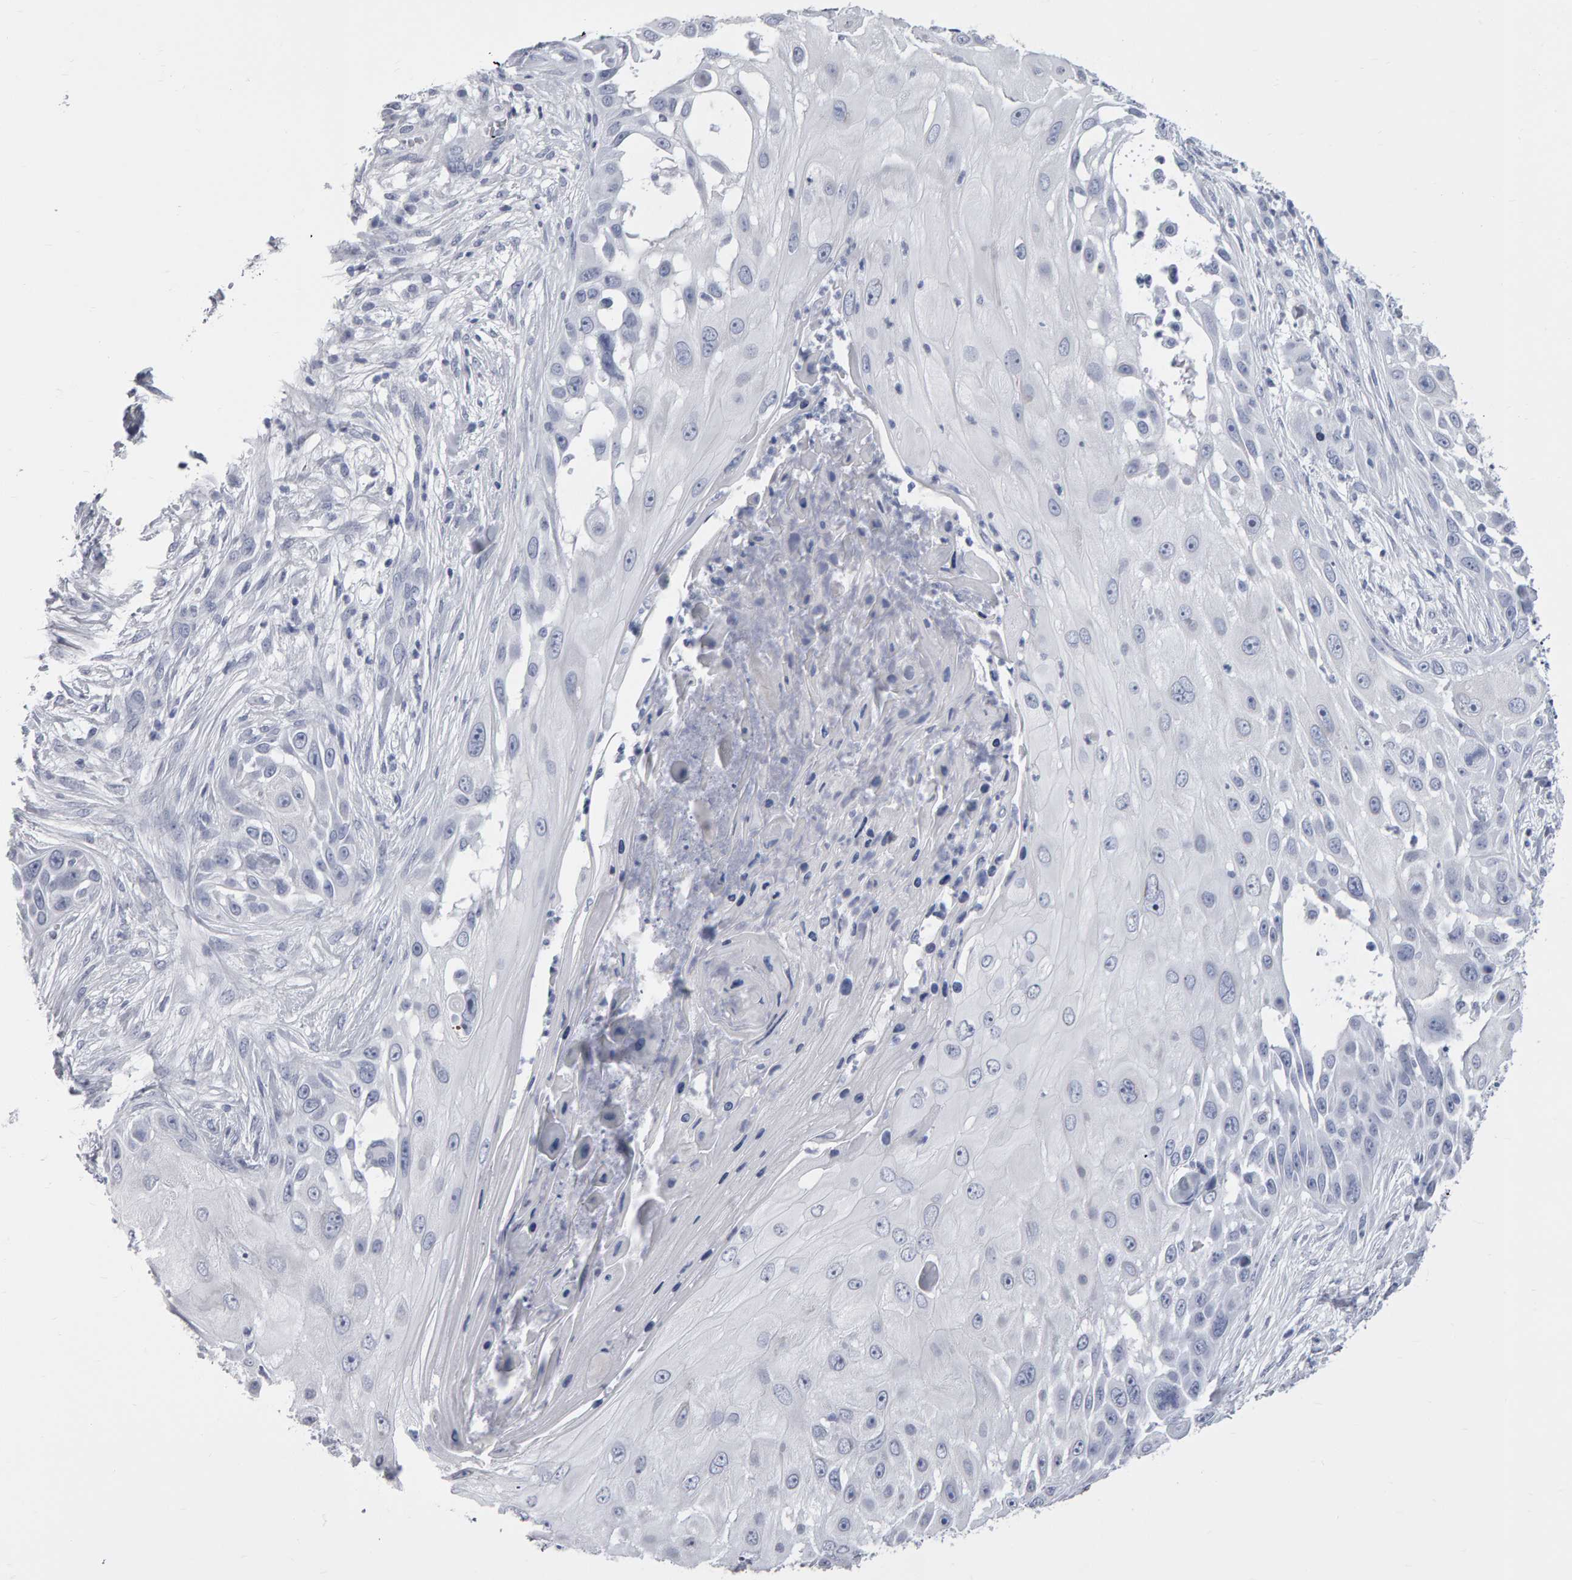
{"staining": {"intensity": "negative", "quantity": "none", "location": "none"}, "tissue": "skin cancer", "cell_type": "Tumor cells", "image_type": "cancer", "snomed": [{"axis": "morphology", "description": "Squamous cell carcinoma, NOS"}, {"axis": "topography", "description": "Skin"}], "caption": "Immunohistochemical staining of human skin cancer (squamous cell carcinoma) demonstrates no significant expression in tumor cells.", "gene": "NCDN", "patient": {"sex": "female", "age": 44}}